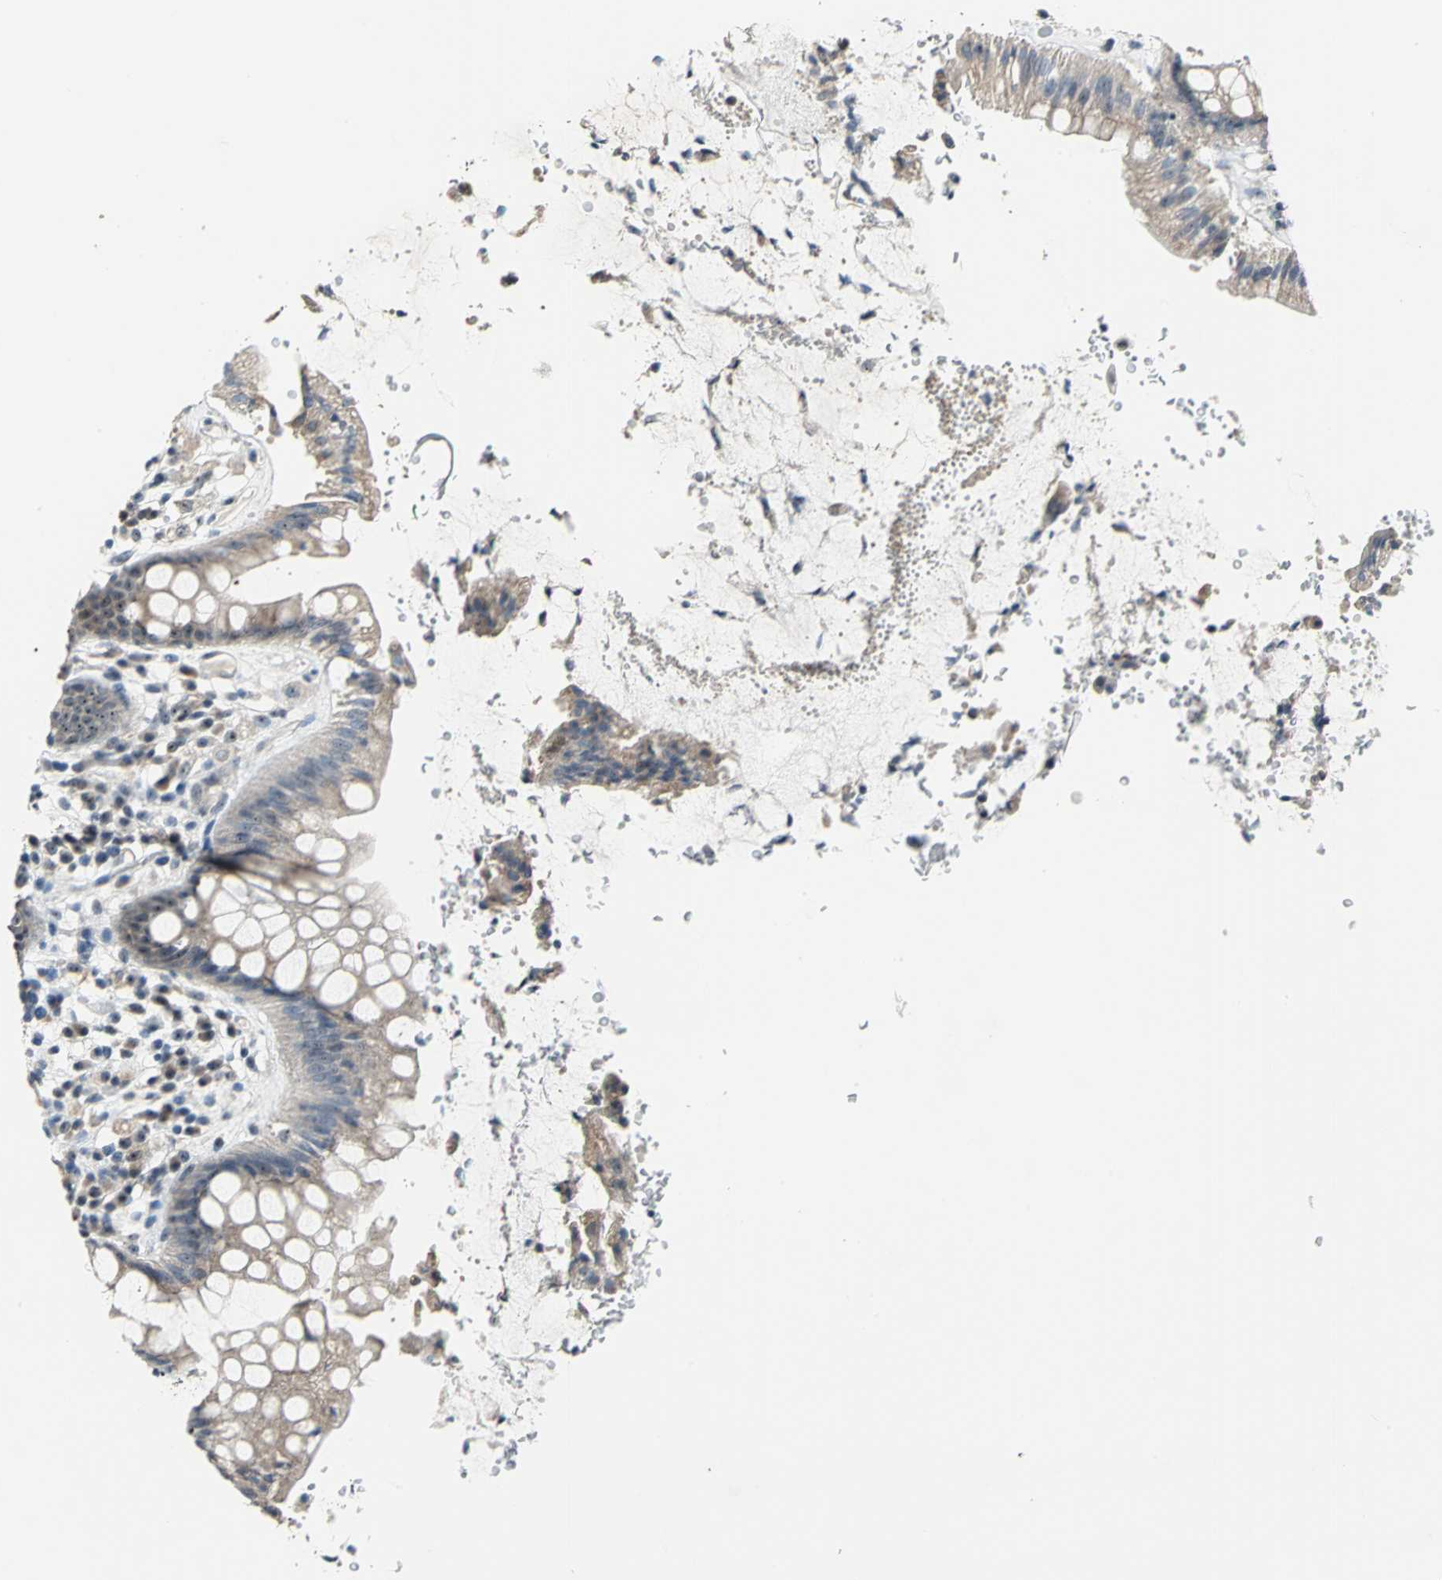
{"staining": {"intensity": "strong", "quantity": ">75%", "location": "nuclear"}, "tissue": "rectum", "cell_type": "Glandular cells", "image_type": "normal", "snomed": [{"axis": "morphology", "description": "Normal tissue, NOS"}, {"axis": "topography", "description": "Rectum"}], "caption": "Strong nuclear expression is identified in about >75% of glandular cells in unremarkable rectum. The protein of interest is stained brown, and the nuclei are stained in blue (DAB IHC with brightfield microscopy, high magnification).", "gene": "MYBBP1A", "patient": {"sex": "female", "age": 46}}